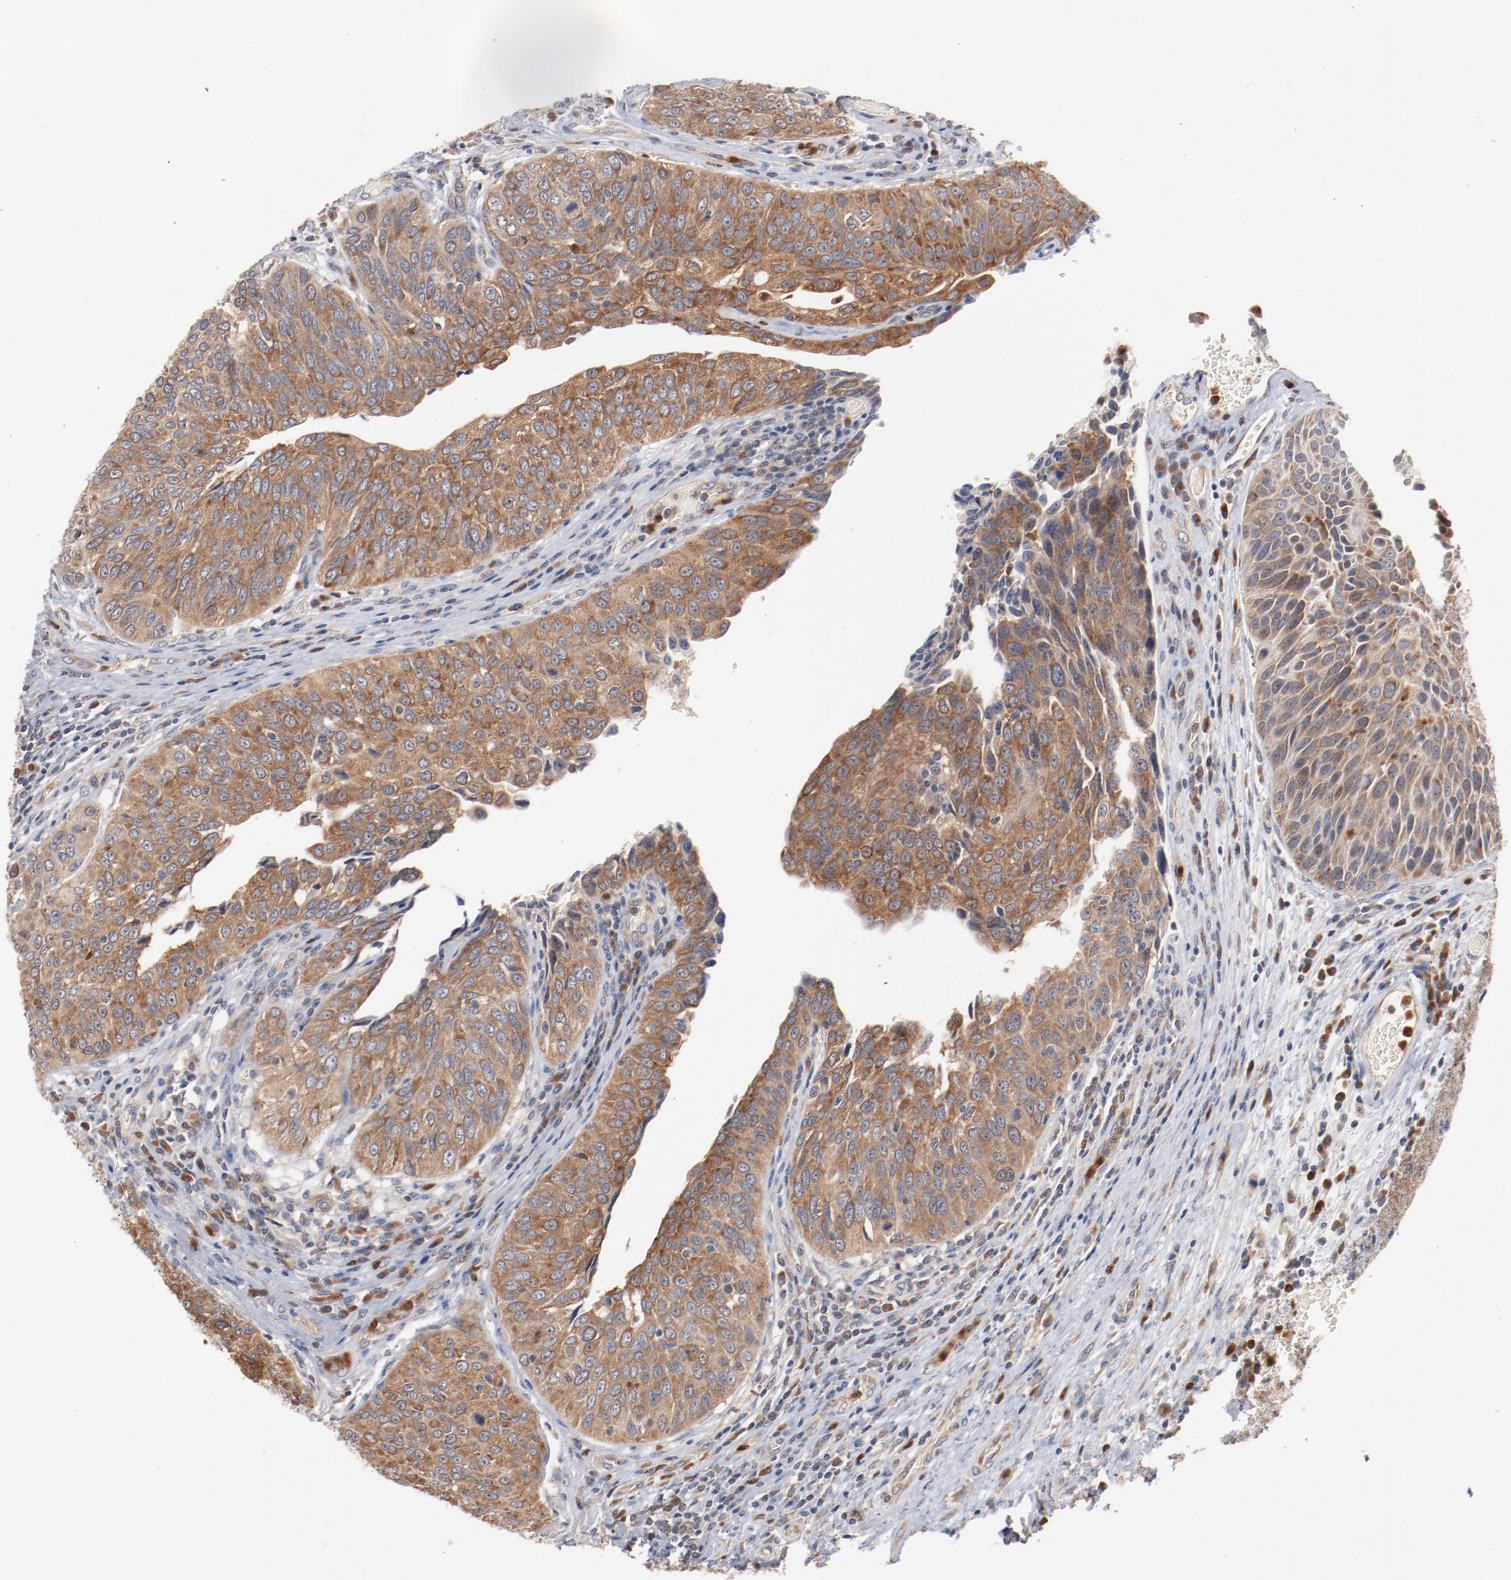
{"staining": {"intensity": "moderate", "quantity": ">75%", "location": "cytoplasmic/membranous"}, "tissue": "urothelial cancer", "cell_type": "Tumor cells", "image_type": "cancer", "snomed": [{"axis": "morphology", "description": "Urothelial carcinoma, High grade"}, {"axis": "topography", "description": "Urinary bladder"}], "caption": "Immunohistochemistry (IHC) micrograph of high-grade urothelial carcinoma stained for a protein (brown), which reveals medium levels of moderate cytoplasmic/membranous staining in approximately >75% of tumor cells.", "gene": "RNASE11", "patient": {"sex": "male", "age": 50}}